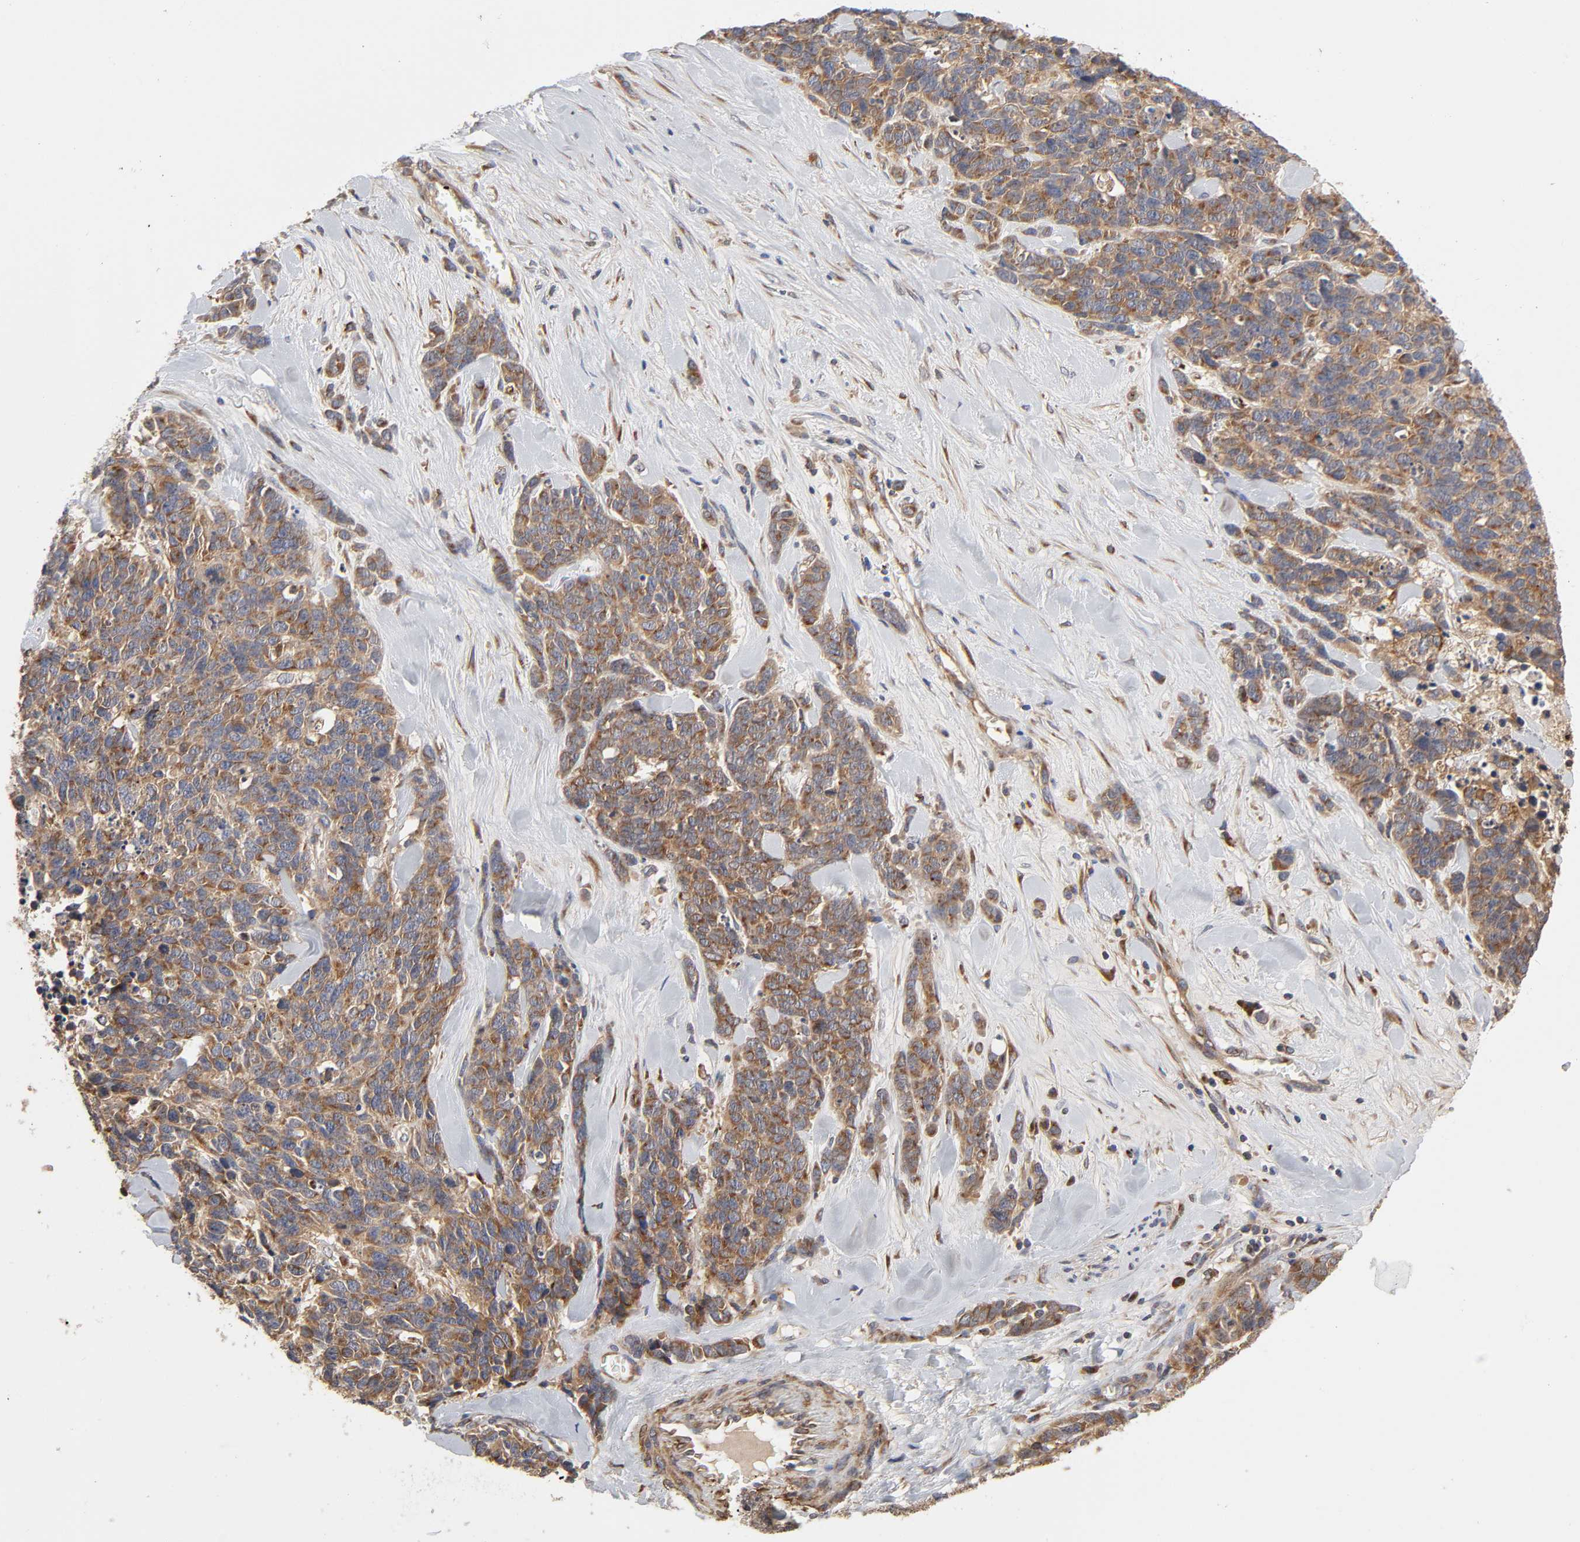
{"staining": {"intensity": "moderate", "quantity": ">75%", "location": "cytoplasmic/membranous"}, "tissue": "lung cancer", "cell_type": "Tumor cells", "image_type": "cancer", "snomed": [{"axis": "morphology", "description": "Neoplasm, malignant, NOS"}, {"axis": "topography", "description": "Lung"}], "caption": "DAB immunohistochemical staining of lung neoplasm (malignant) reveals moderate cytoplasmic/membranous protein staining in approximately >75% of tumor cells. (DAB (3,3'-diaminobenzidine) IHC with brightfield microscopy, high magnification).", "gene": "GNPTG", "patient": {"sex": "female", "age": 58}}